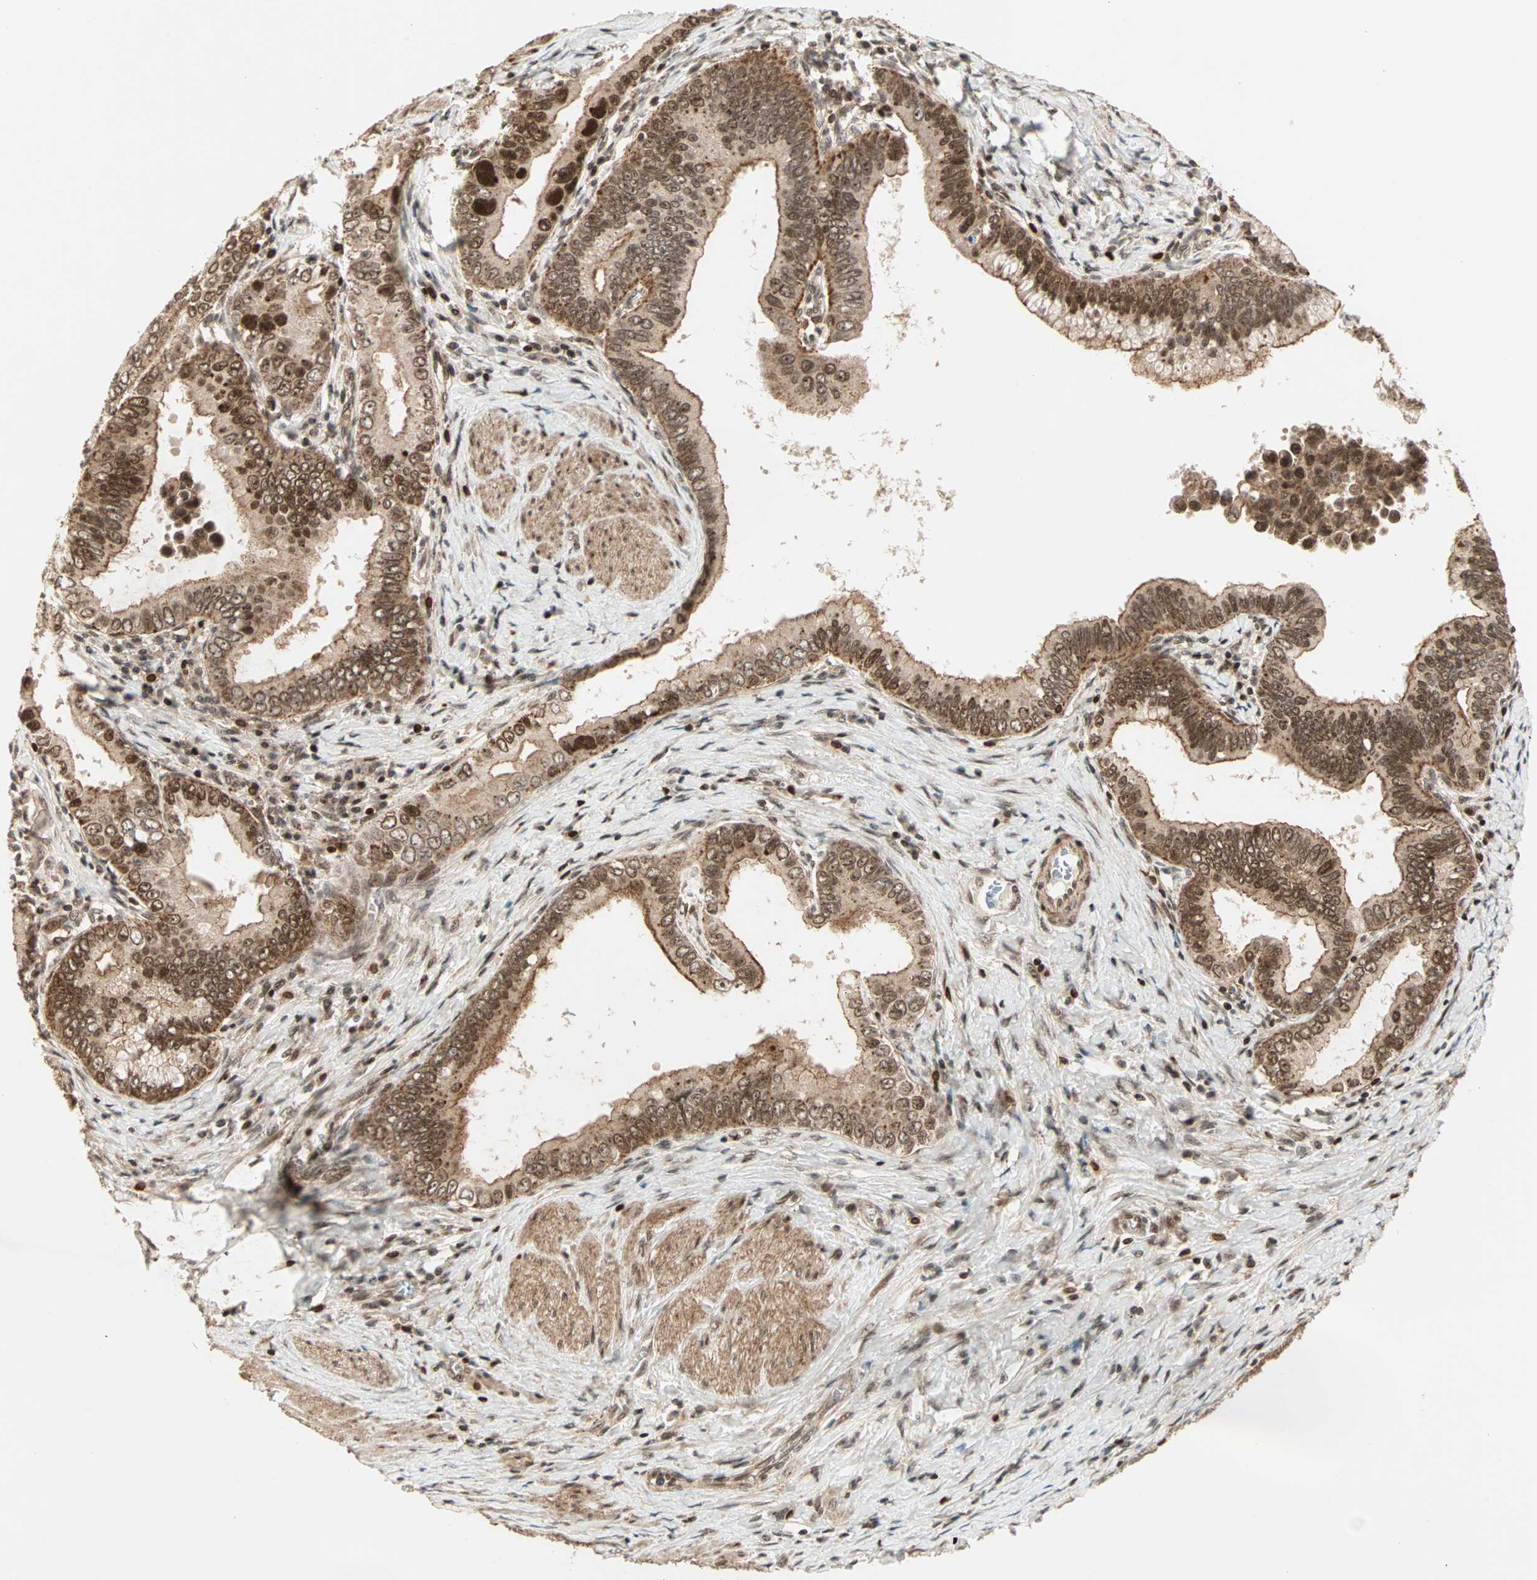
{"staining": {"intensity": "moderate", "quantity": ">75%", "location": "cytoplasmic/membranous,nuclear"}, "tissue": "pancreatic cancer", "cell_type": "Tumor cells", "image_type": "cancer", "snomed": [{"axis": "morphology", "description": "Normal tissue, NOS"}, {"axis": "topography", "description": "Lymph node"}], "caption": "Protein analysis of pancreatic cancer tissue demonstrates moderate cytoplasmic/membranous and nuclear expression in about >75% of tumor cells.", "gene": "ZBED9", "patient": {"sex": "male", "age": 50}}